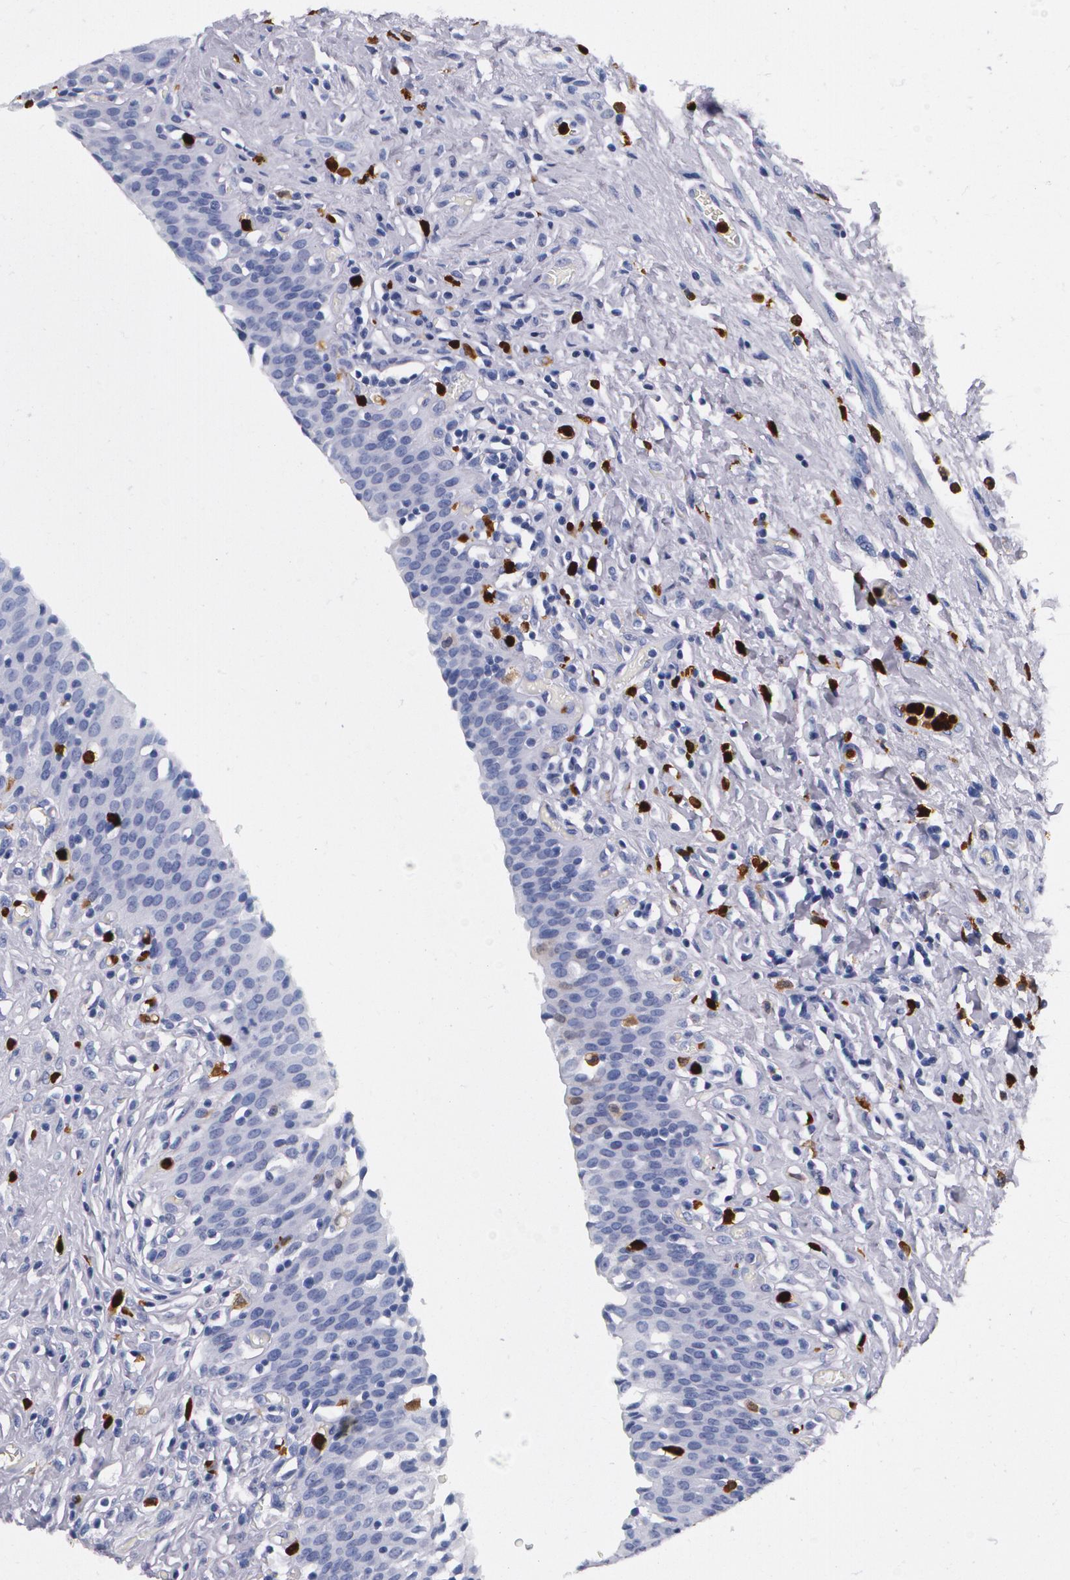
{"staining": {"intensity": "negative", "quantity": "none", "location": "none"}, "tissue": "urinary bladder", "cell_type": "Urothelial cells", "image_type": "normal", "snomed": [{"axis": "morphology", "description": "Normal tissue, NOS"}, {"axis": "topography", "description": "Urinary bladder"}], "caption": "Immunohistochemistry of unremarkable human urinary bladder shows no expression in urothelial cells. (DAB (3,3'-diaminobenzidine) immunohistochemistry, high magnification).", "gene": "S100A8", "patient": {"sex": "male", "age": 51}}